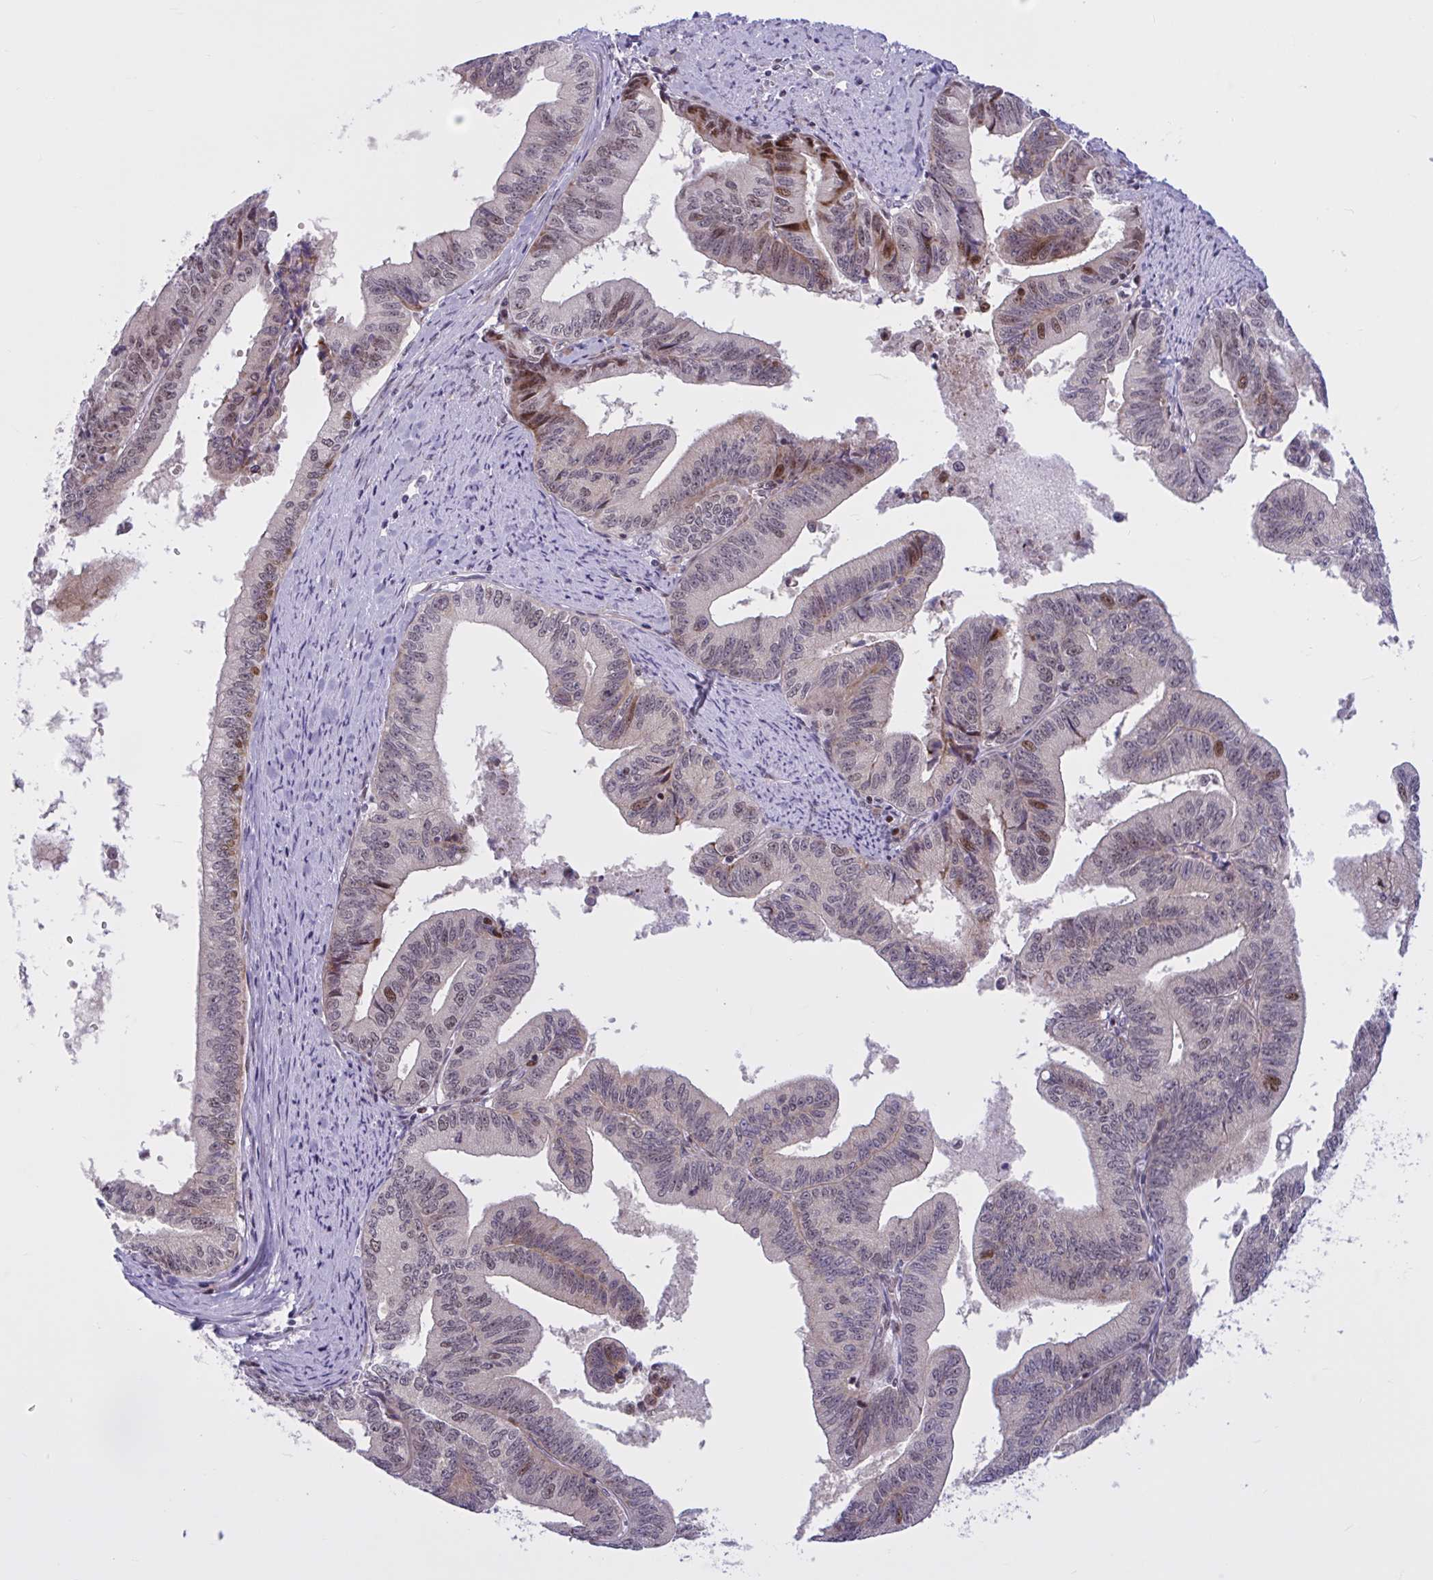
{"staining": {"intensity": "moderate", "quantity": "25%-75%", "location": "cytoplasmic/membranous,nuclear"}, "tissue": "endometrial cancer", "cell_type": "Tumor cells", "image_type": "cancer", "snomed": [{"axis": "morphology", "description": "Adenocarcinoma, NOS"}, {"axis": "topography", "description": "Endometrium"}], "caption": "Adenocarcinoma (endometrial) stained with DAB (3,3'-diaminobenzidine) IHC displays medium levels of moderate cytoplasmic/membranous and nuclear positivity in about 25%-75% of tumor cells.", "gene": "RBL1", "patient": {"sex": "female", "age": 65}}